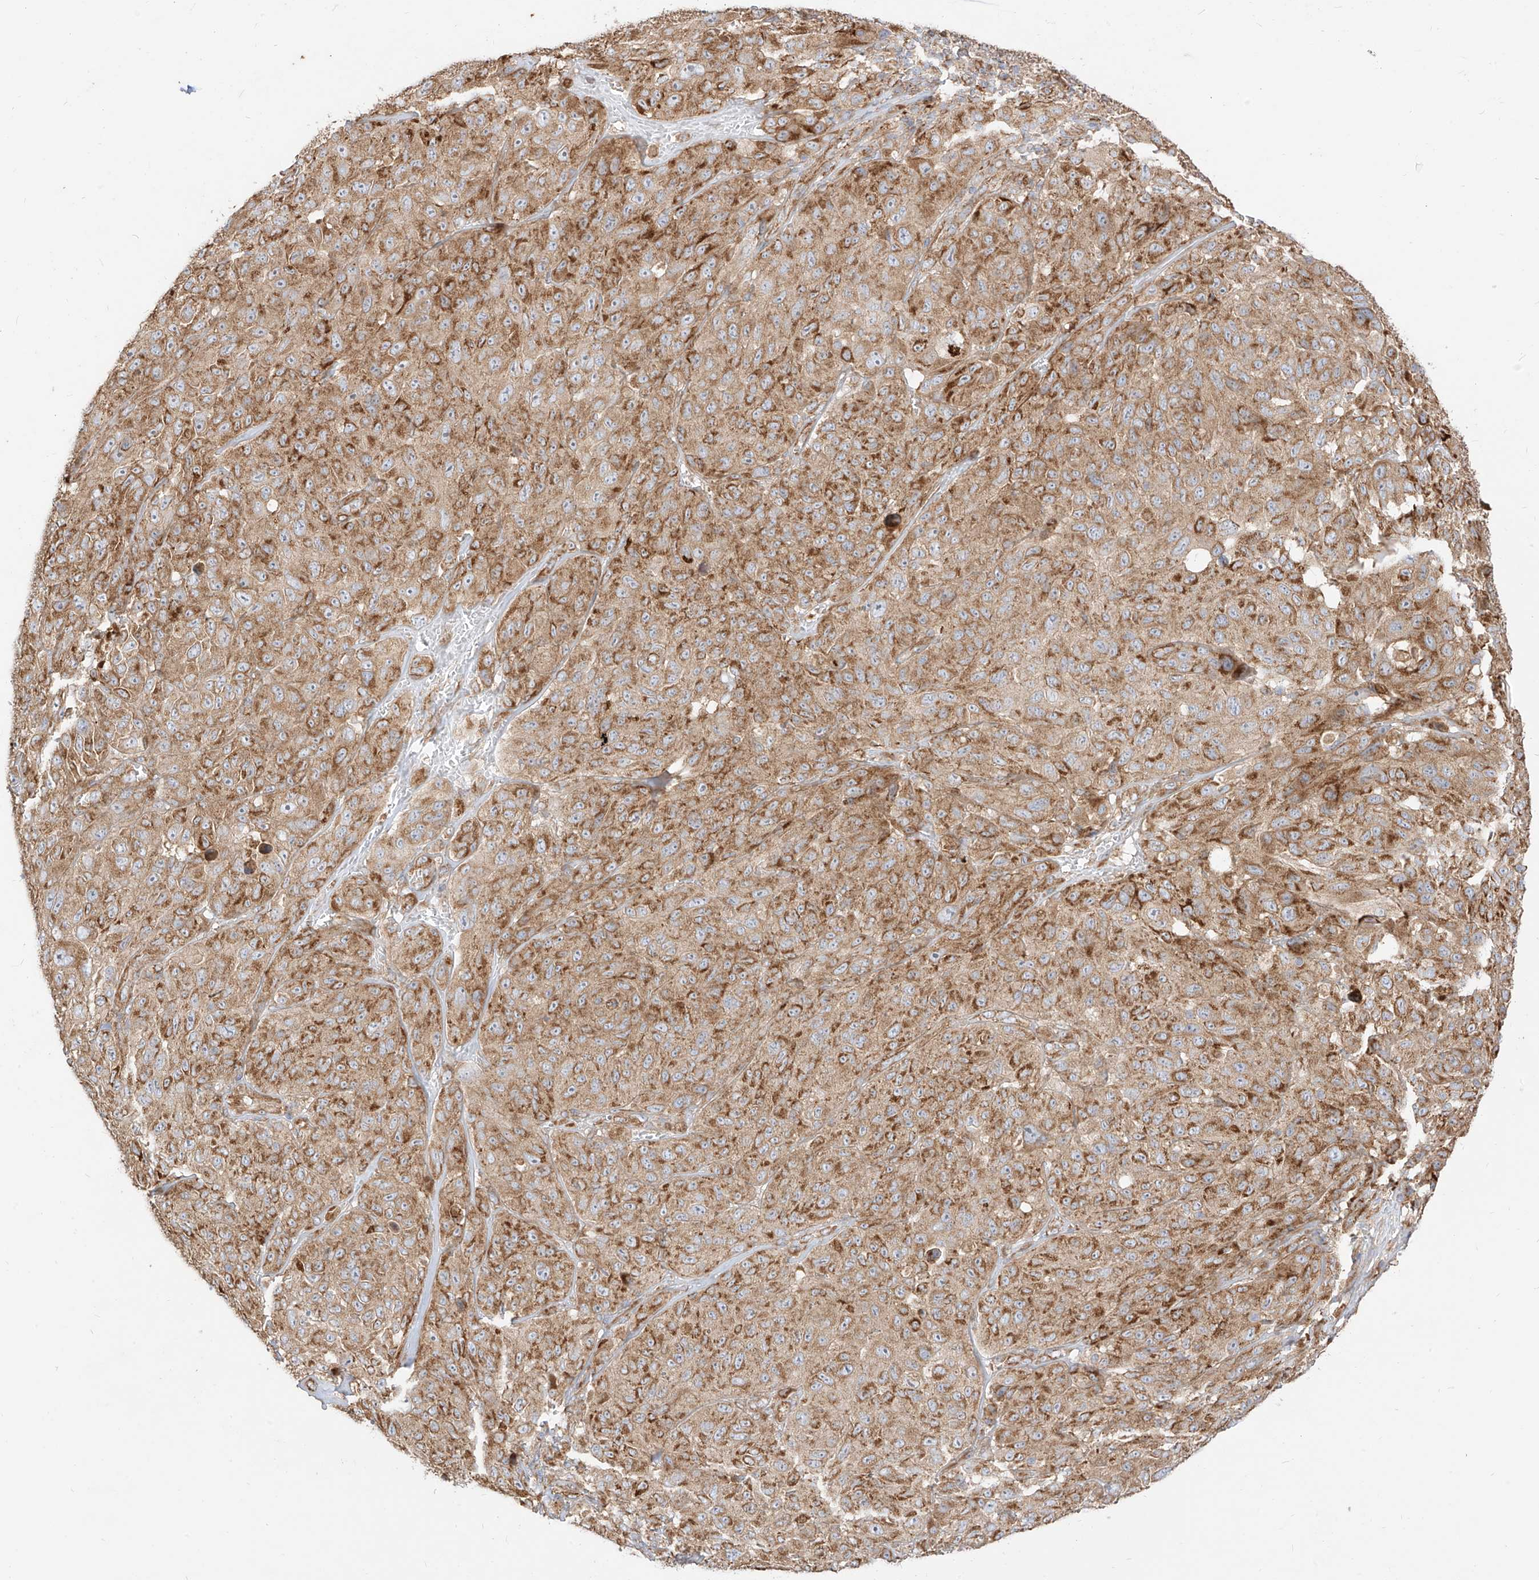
{"staining": {"intensity": "moderate", "quantity": ">75%", "location": "cytoplasmic/membranous"}, "tissue": "melanoma", "cell_type": "Tumor cells", "image_type": "cancer", "snomed": [{"axis": "morphology", "description": "Malignant melanoma, NOS"}, {"axis": "topography", "description": "Skin"}], "caption": "A brown stain shows moderate cytoplasmic/membranous expression of a protein in malignant melanoma tumor cells.", "gene": "PLCL1", "patient": {"sex": "male", "age": 66}}